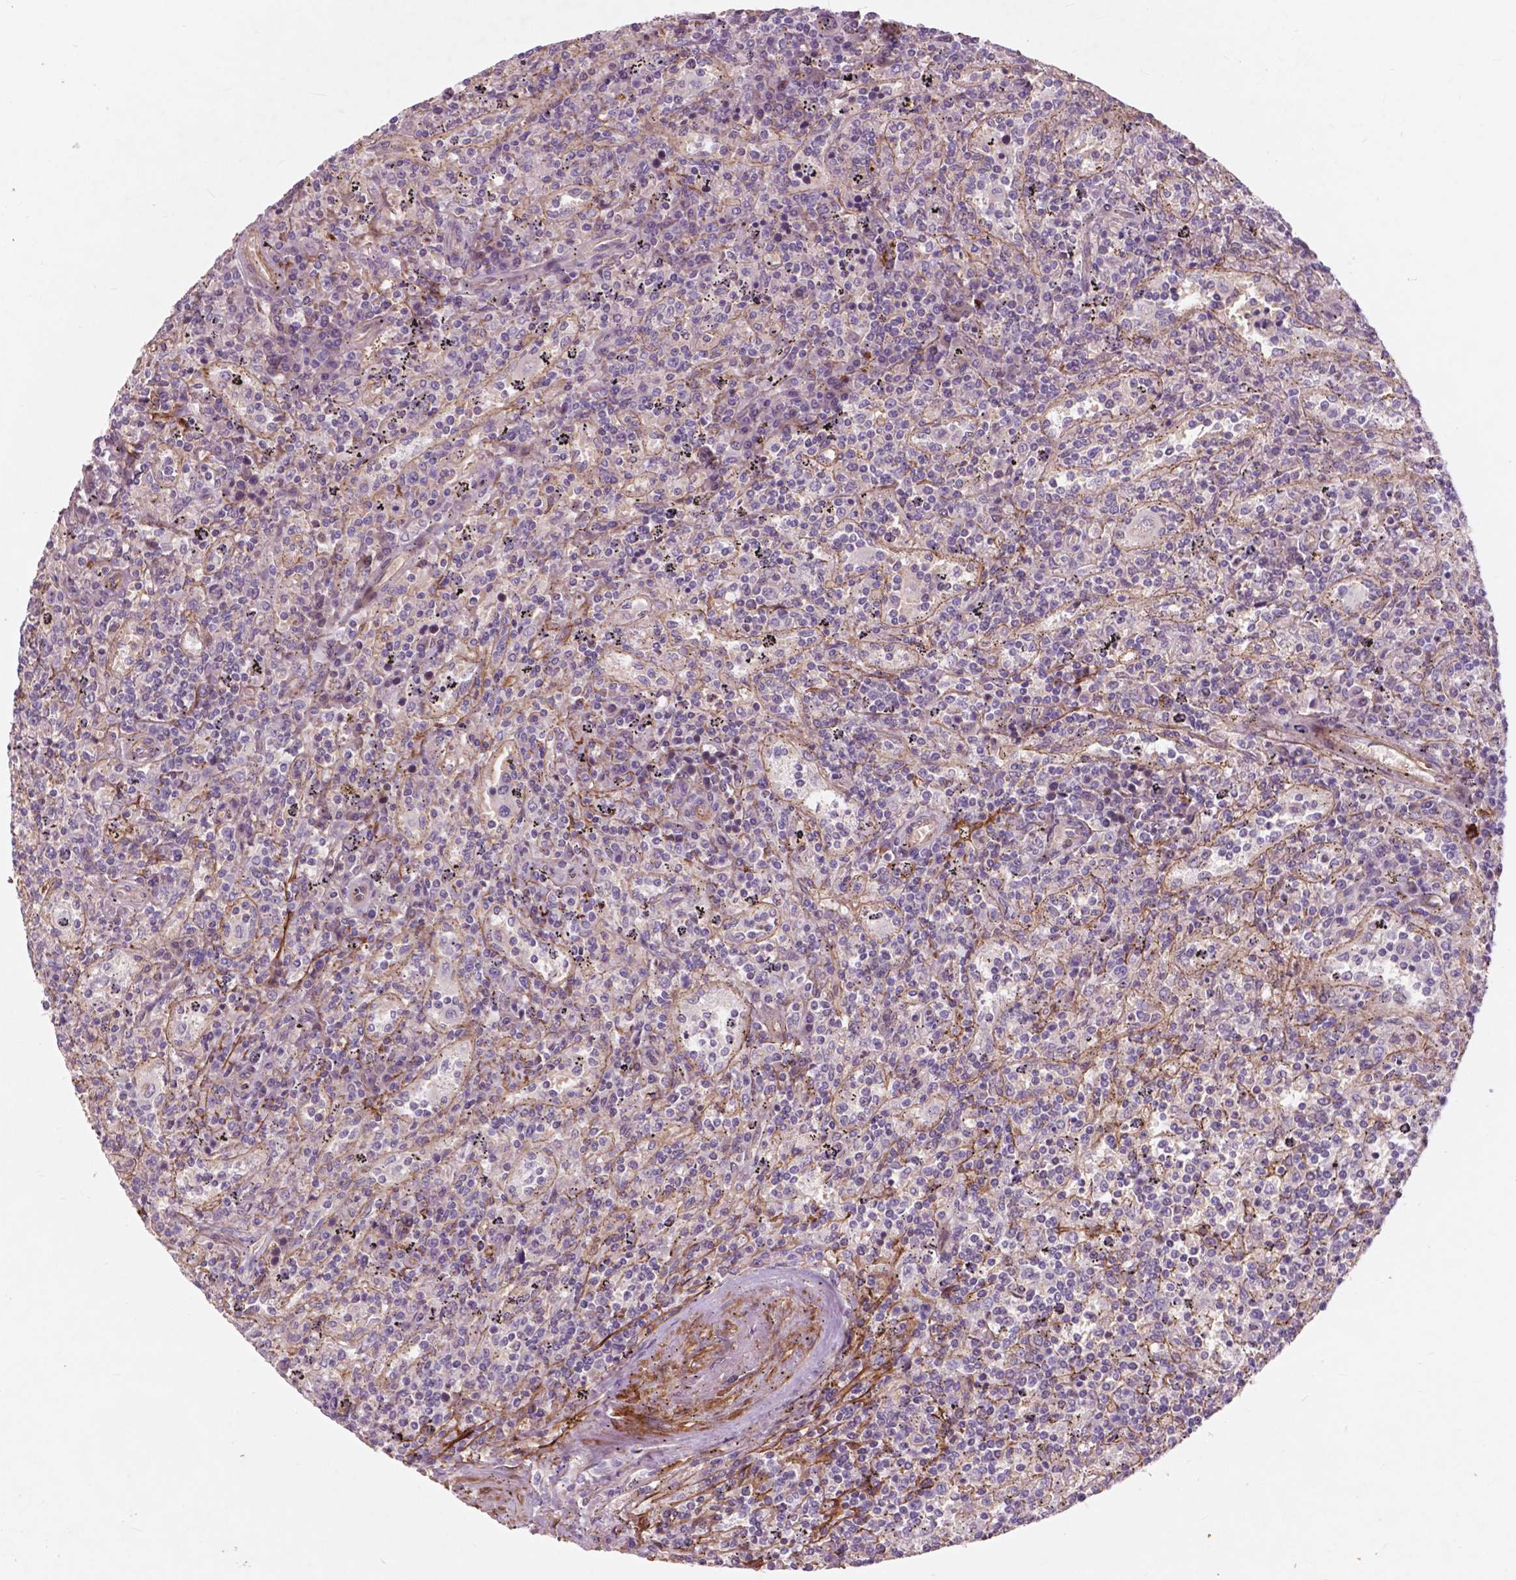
{"staining": {"intensity": "negative", "quantity": "none", "location": "none"}, "tissue": "lymphoma", "cell_type": "Tumor cells", "image_type": "cancer", "snomed": [{"axis": "morphology", "description": "Malignant lymphoma, non-Hodgkin's type, Low grade"}, {"axis": "topography", "description": "Spleen"}], "caption": "Human lymphoma stained for a protein using immunohistochemistry reveals no staining in tumor cells.", "gene": "RFPL4B", "patient": {"sex": "male", "age": 62}}